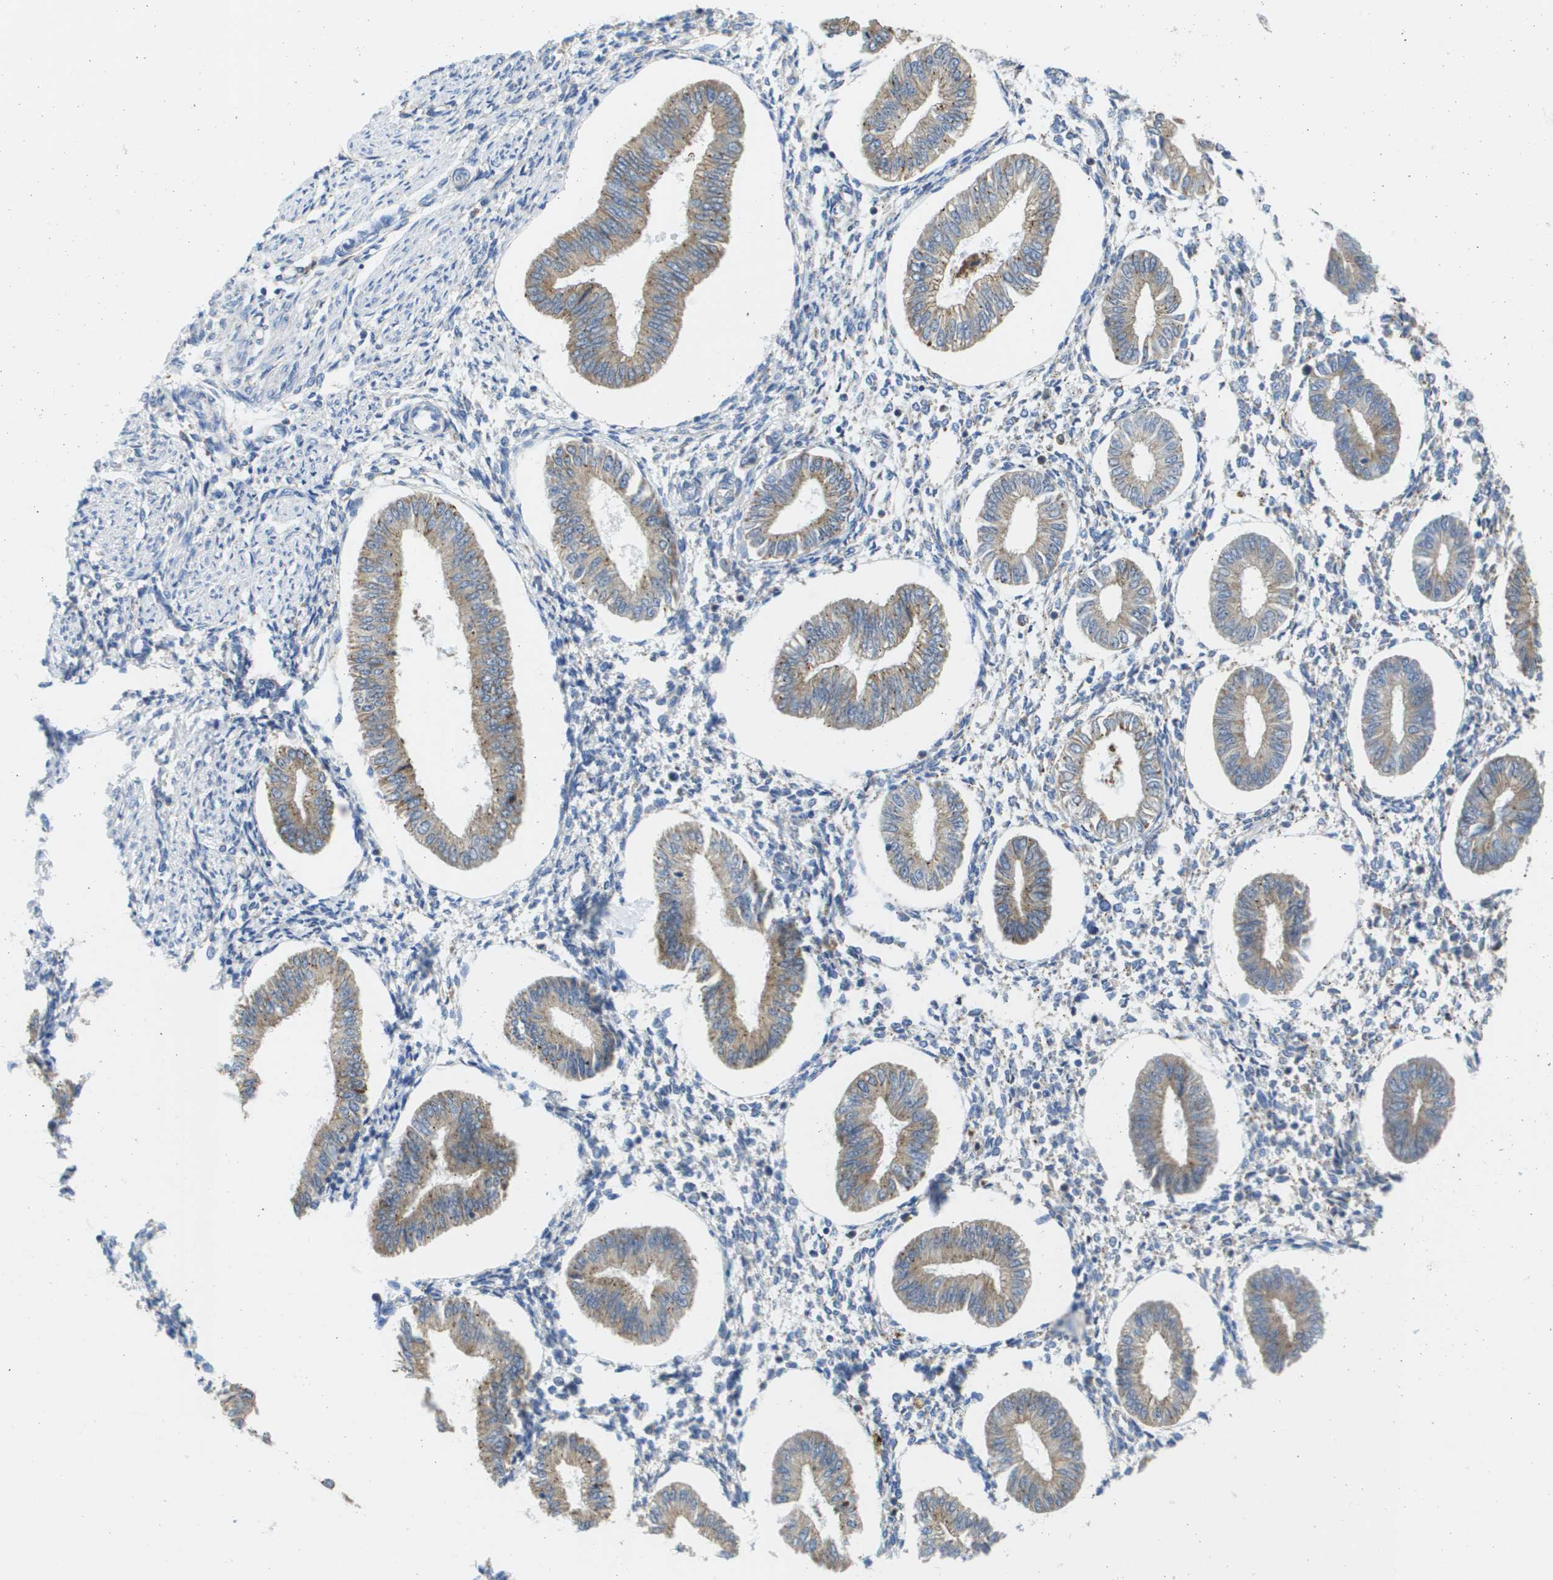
{"staining": {"intensity": "negative", "quantity": "none", "location": "none"}, "tissue": "endometrium", "cell_type": "Cells in endometrial stroma", "image_type": "normal", "snomed": [{"axis": "morphology", "description": "Normal tissue, NOS"}, {"axis": "topography", "description": "Endometrium"}], "caption": "Cells in endometrial stroma show no significant protein expression in benign endometrium. Brightfield microscopy of IHC stained with DAB (3,3'-diaminobenzidine) (brown) and hematoxylin (blue), captured at high magnification.", "gene": "SDR42E1", "patient": {"sex": "female", "age": 50}}